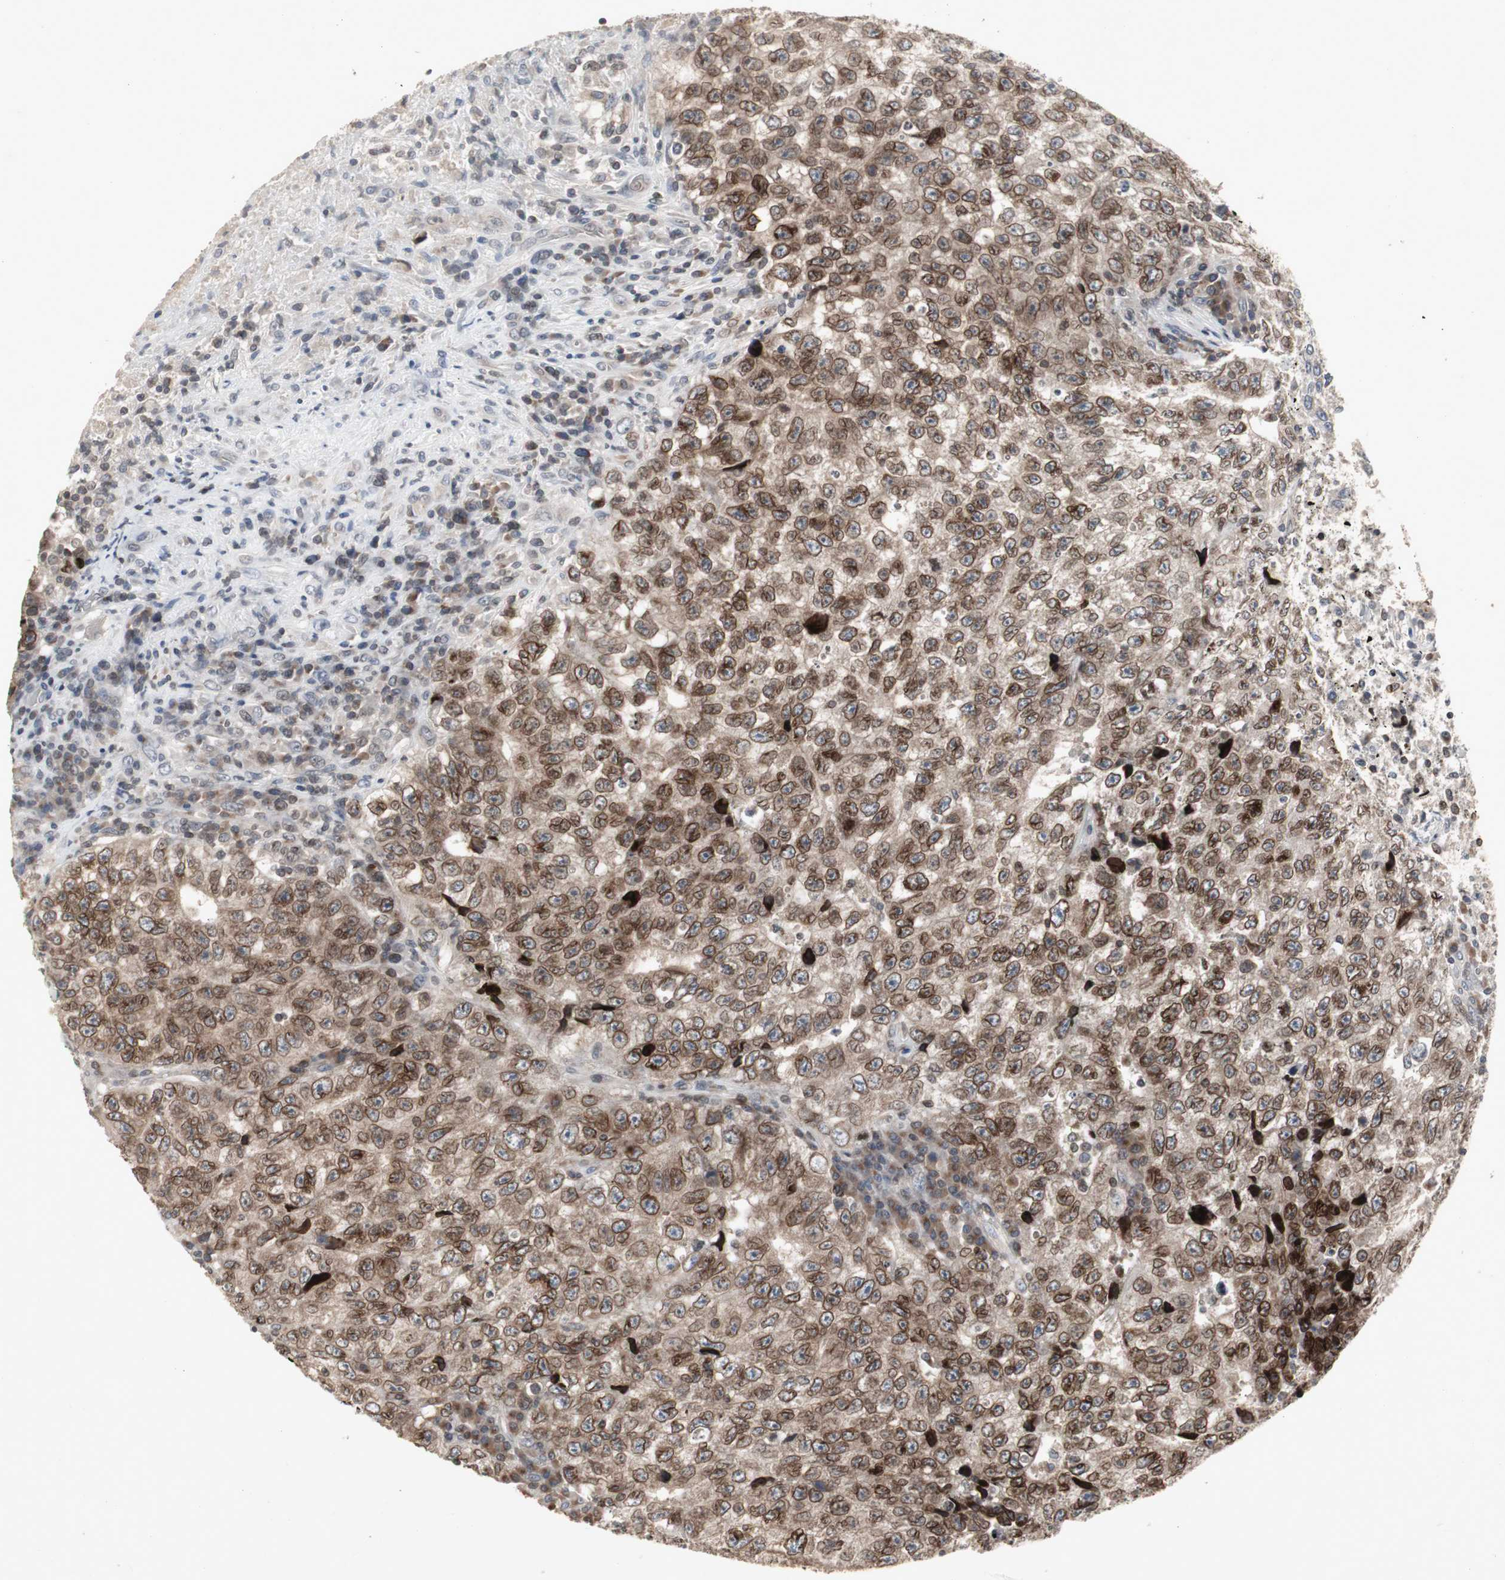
{"staining": {"intensity": "moderate", "quantity": ">75%", "location": "cytoplasmic/membranous,nuclear"}, "tissue": "testis cancer", "cell_type": "Tumor cells", "image_type": "cancer", "snomed": [{"axis": "morphology", "description": "Necrosis, NOS"}, {"axis": "morphology", "description": "Carcinoma, Embryonal, NOS"}, {"axis": "topography", "description": "Testis"}], "caption": "This image demonstrates immunohistochemistry (IHC) staining of human embryonal carcinoma (testis), with medium moderate cytoplasmic/membranous and nuclear expression in approximately >75% of tumor cells.", "gene": "ZNF396", "patient": {"sex": "male", "age": 19}}